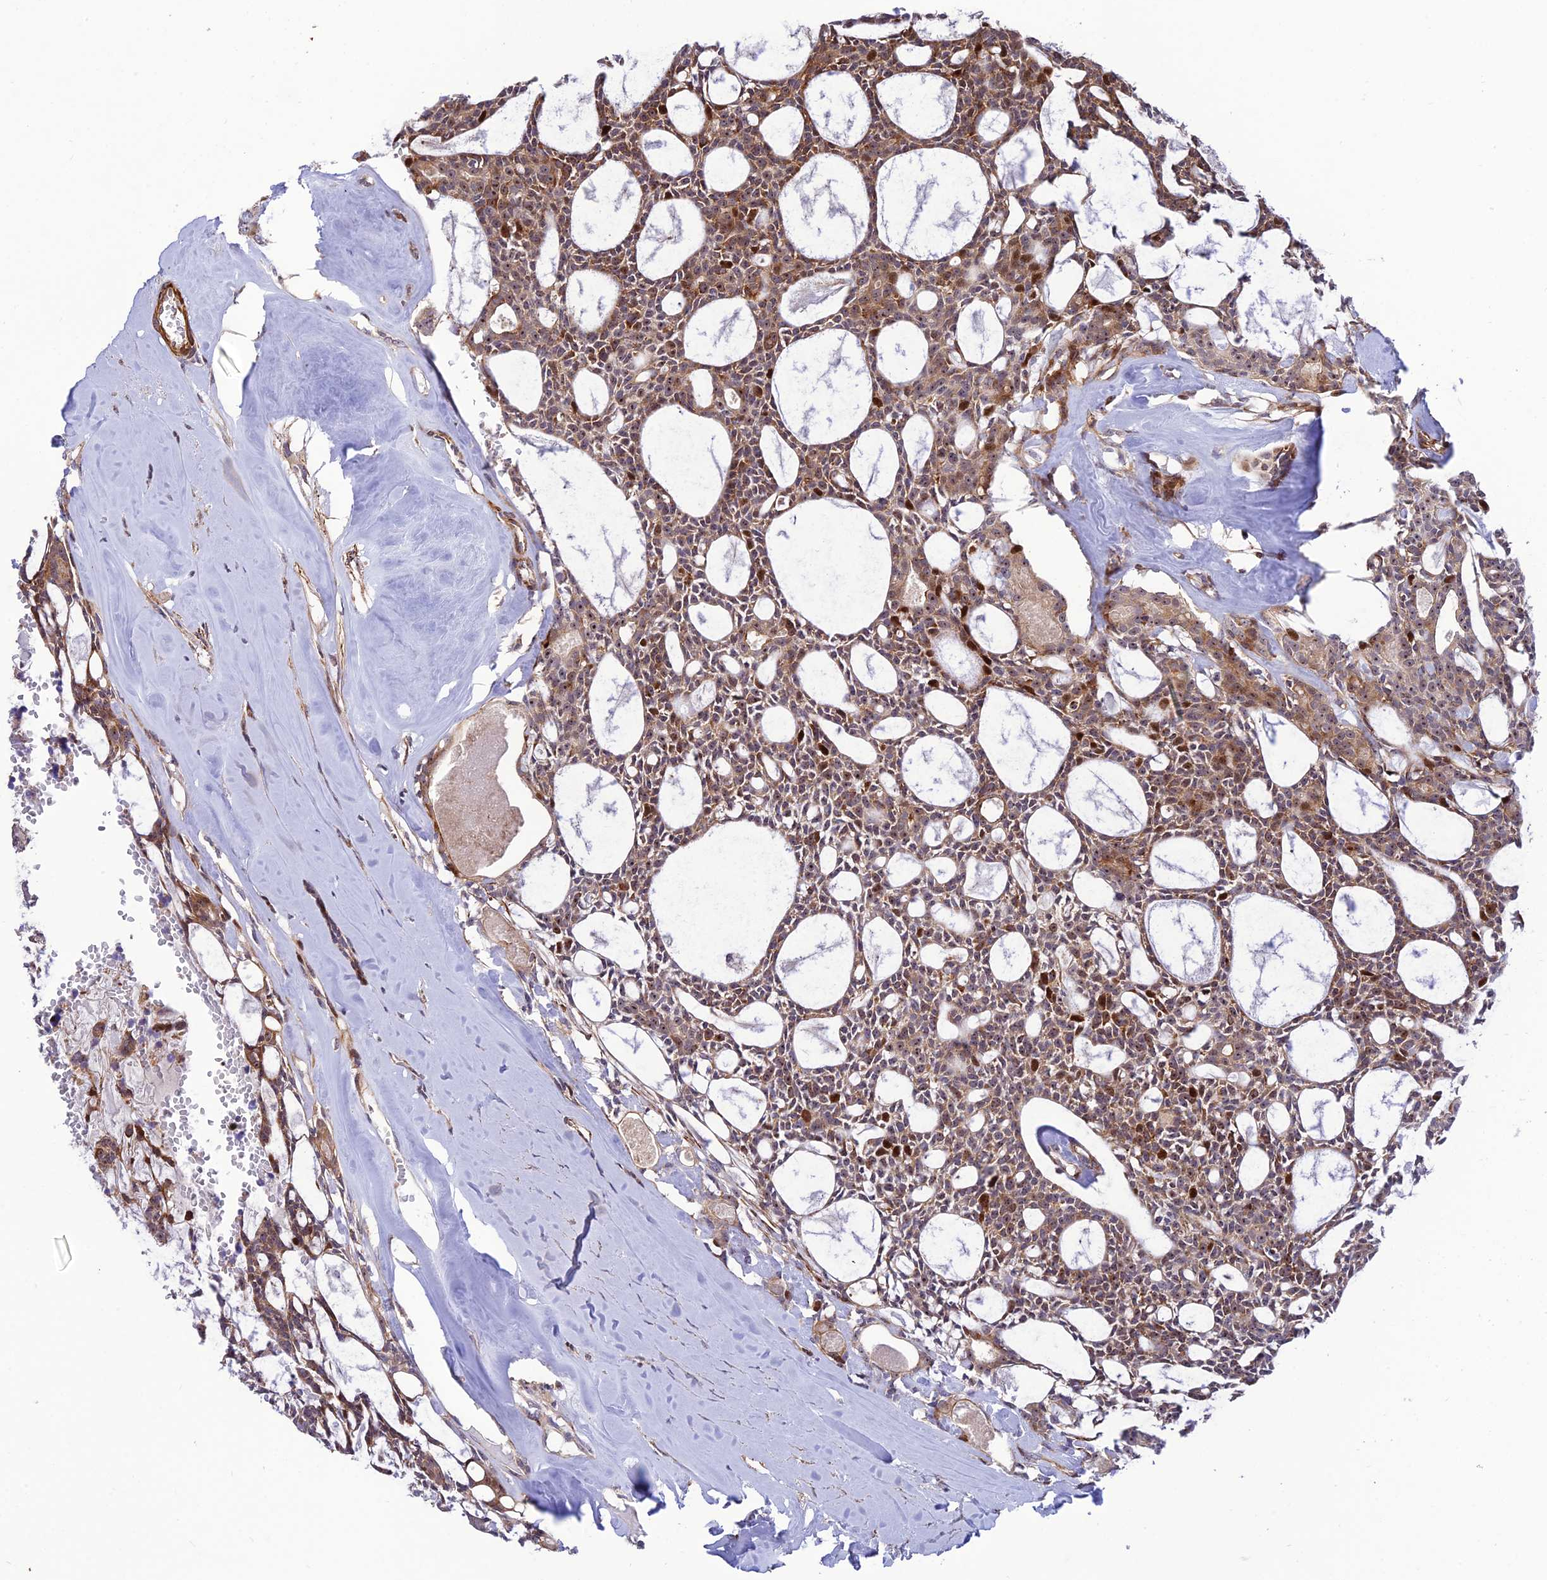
{"staining": {"intensity": "moderate", "quantity": ">75%", "location": "cytoplasmic/membranous"}, "tissue": "head and neck cancer", "cell_type": "Tumor cells", "image_type": "cancer", "snomed": [{"axis": "morphology", "description": "Adenocarcinoma, NOS"}, {"axis": "topography", "description": "Salivary gland"}, {"axis": "topography", "description": "Head-Neck"}], "caption": "High-power microscopy captured an immunohistochemistry photomicrograph of head and neck adenocarcinoma, revealing moderate cytoplasmic/membranous expression in about >75% of tumor cells.", "gene": "KBTBD7", "patient": {"sex": "male", "age": 55}}